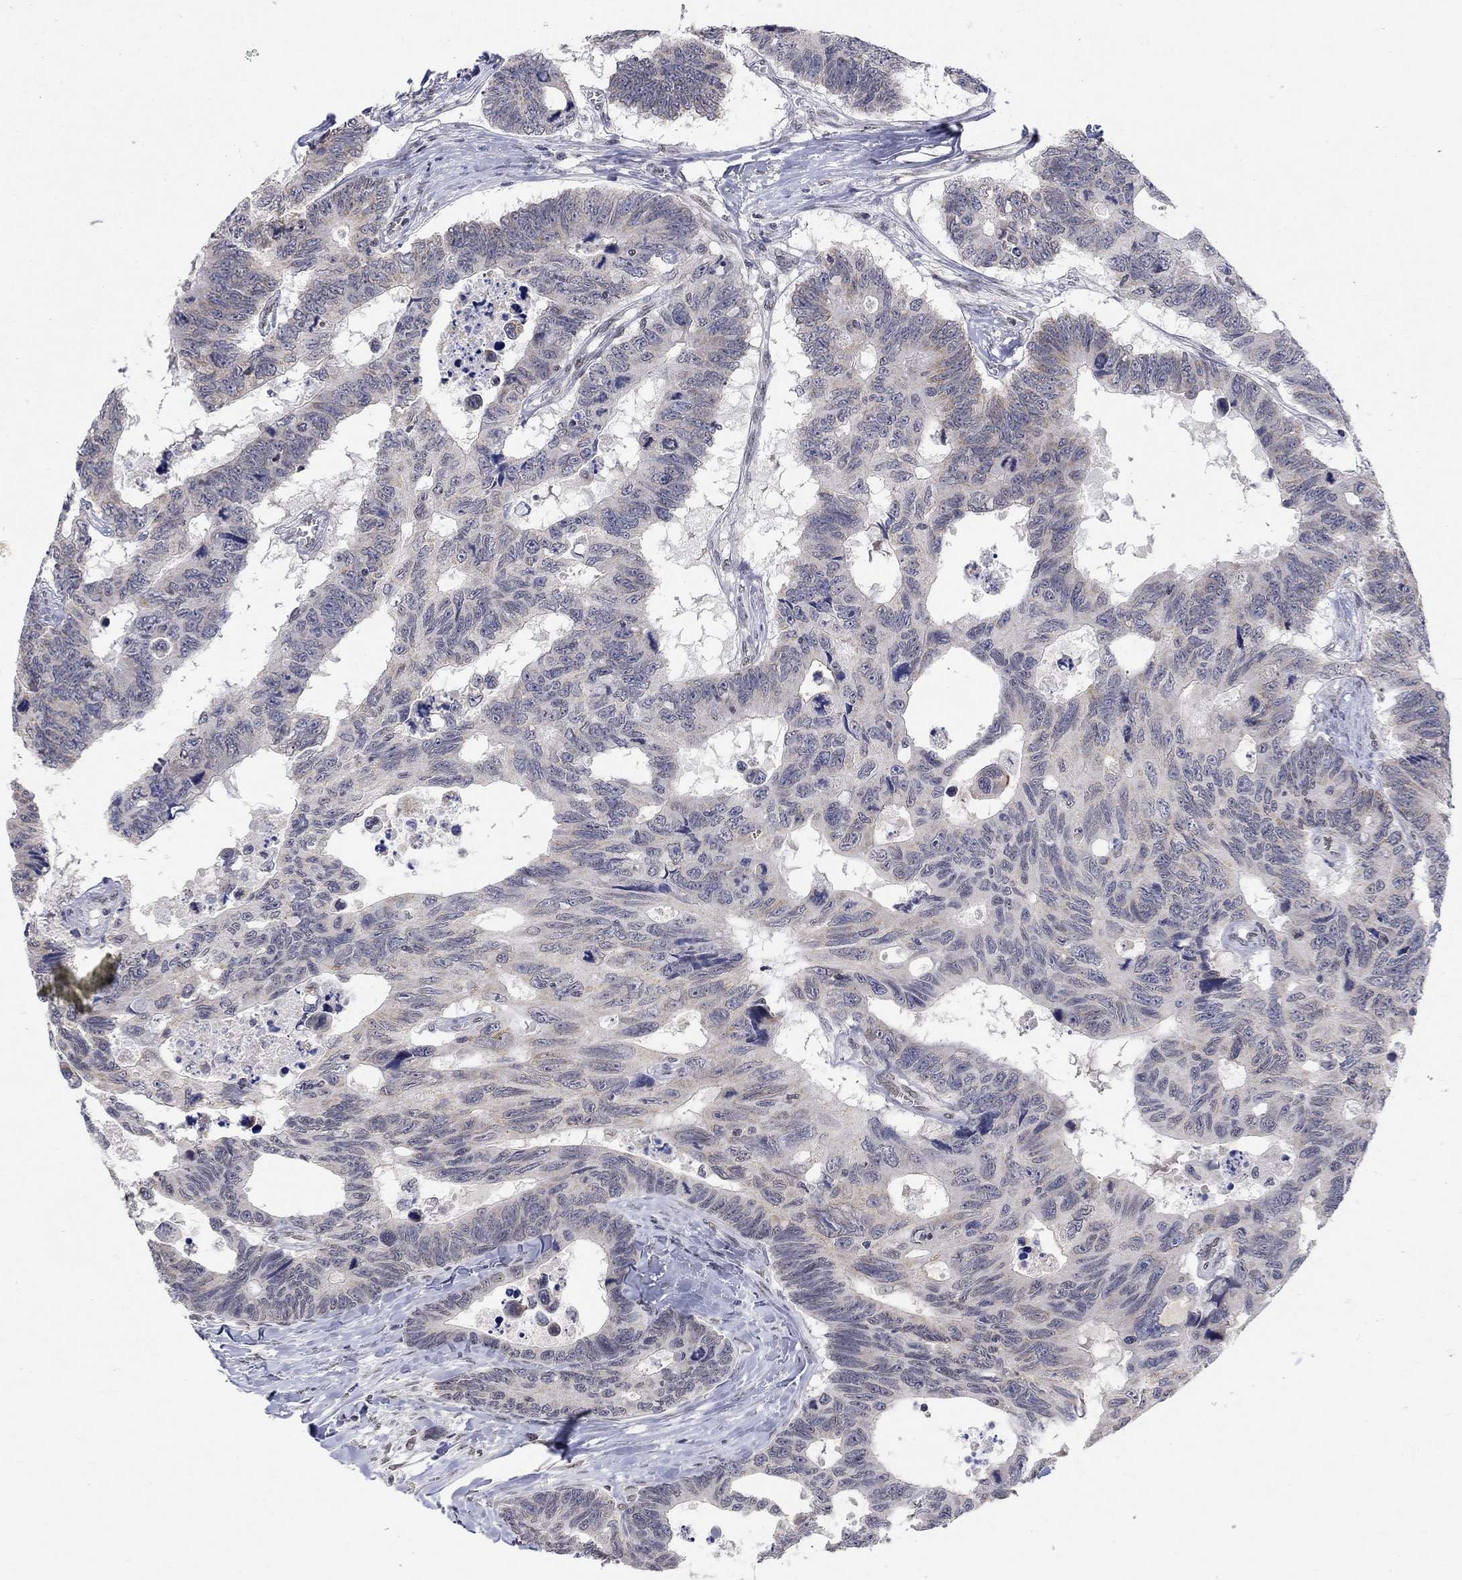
{"staining": {"intensity": "negative", "quantity": "none", "location": "none"}, "tissue": "colorectal cancer", "cell_type": "Tumor cells", "image_type": "cancer", "snomed": [{"axis": "morphology", "description": "Adenocarcinoma, NOS"}, {"axis": "topography", "description": "Colon"}], "caption": "Immunohistochemistry of colorectal adenocarcinoma exhibits no expression in tumor cells.", "gene": "KLF12", "patient": {"sex": "female", "age": 77}}